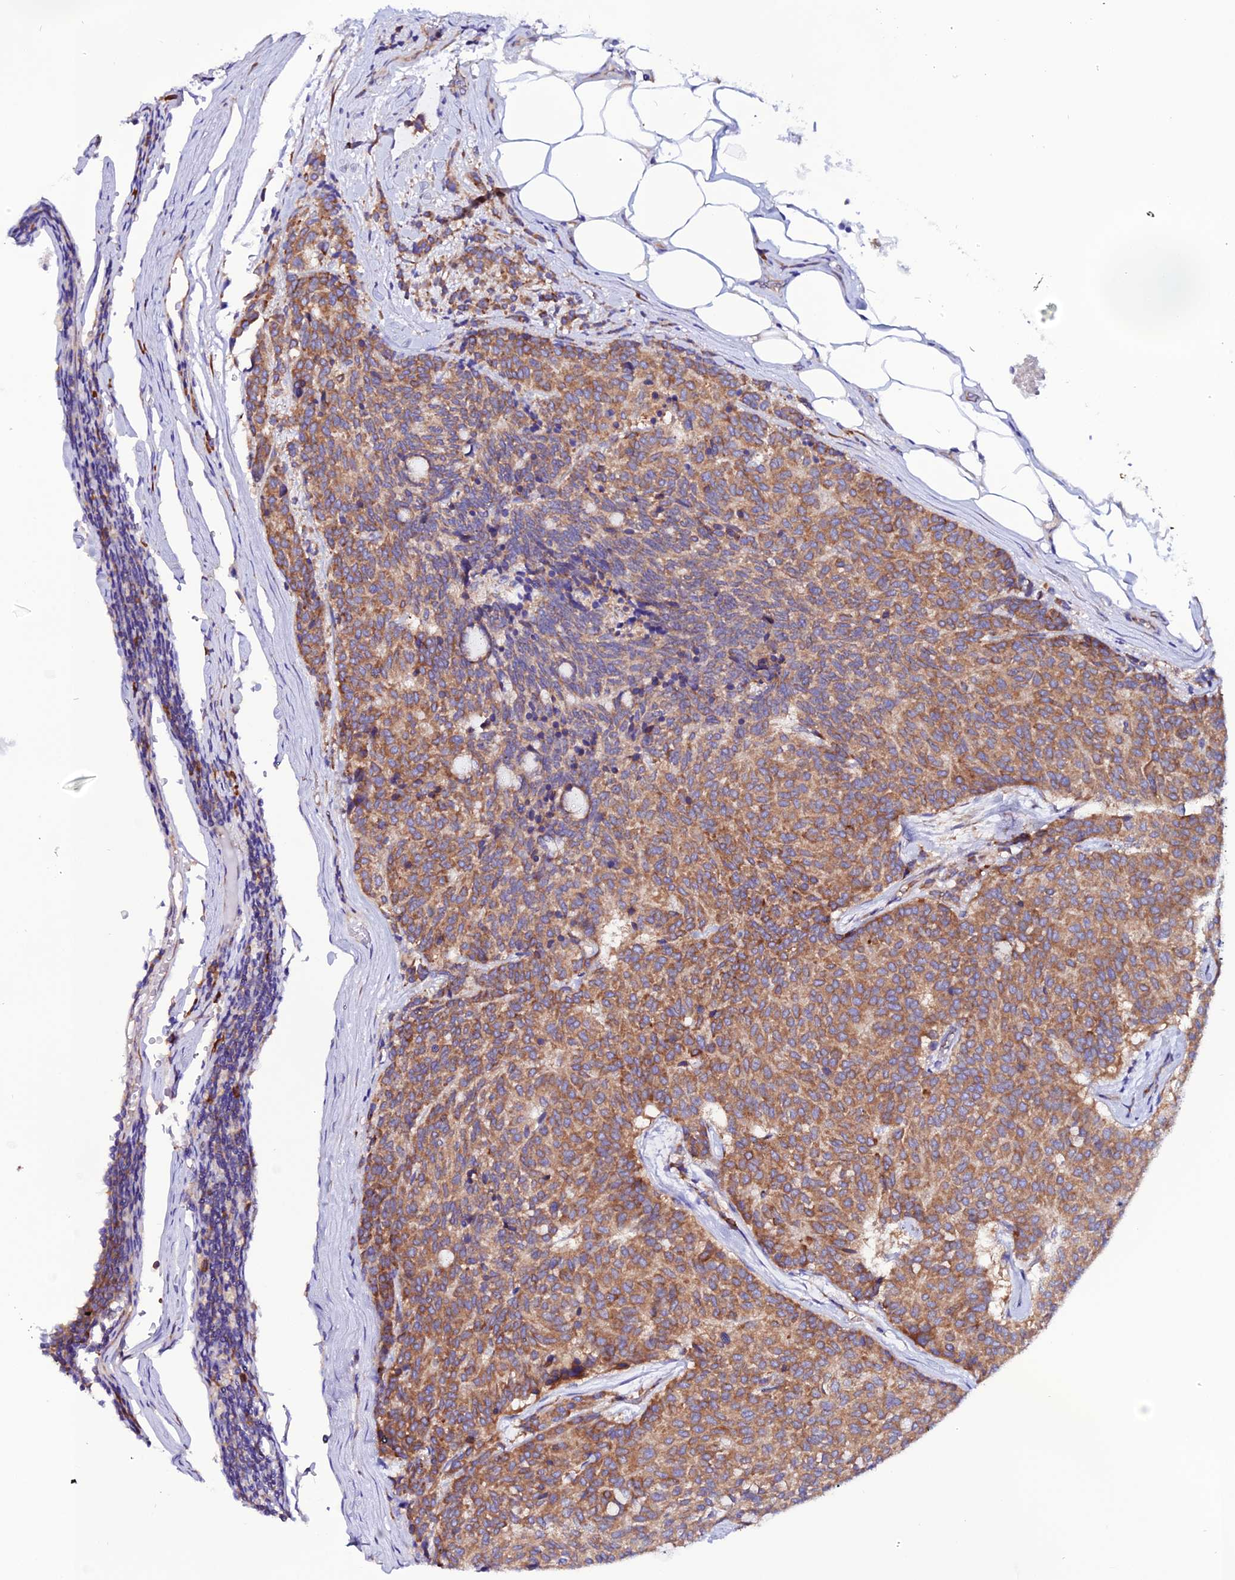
{"staining": {"intensity": "moderate", "quantity": ">75%", "location": "cytoplasmic/membranous"}, "tissue": "carcinoid", "cell_type": "Tumor cells", "image_type": "cancer", "snomed": [{"axis": "morphology", "description": "Carcinoid, malignant, NOS"}, {"axis": "topography", "description": "Pancreas"}], "caption": "A brown stain highlights moderate cytoplasmic/membranous expression of a protein in carcinoid (malignant) tumor cells.", "gene": "EEF1G", "patient": {"sex": "female", "age": 54}}